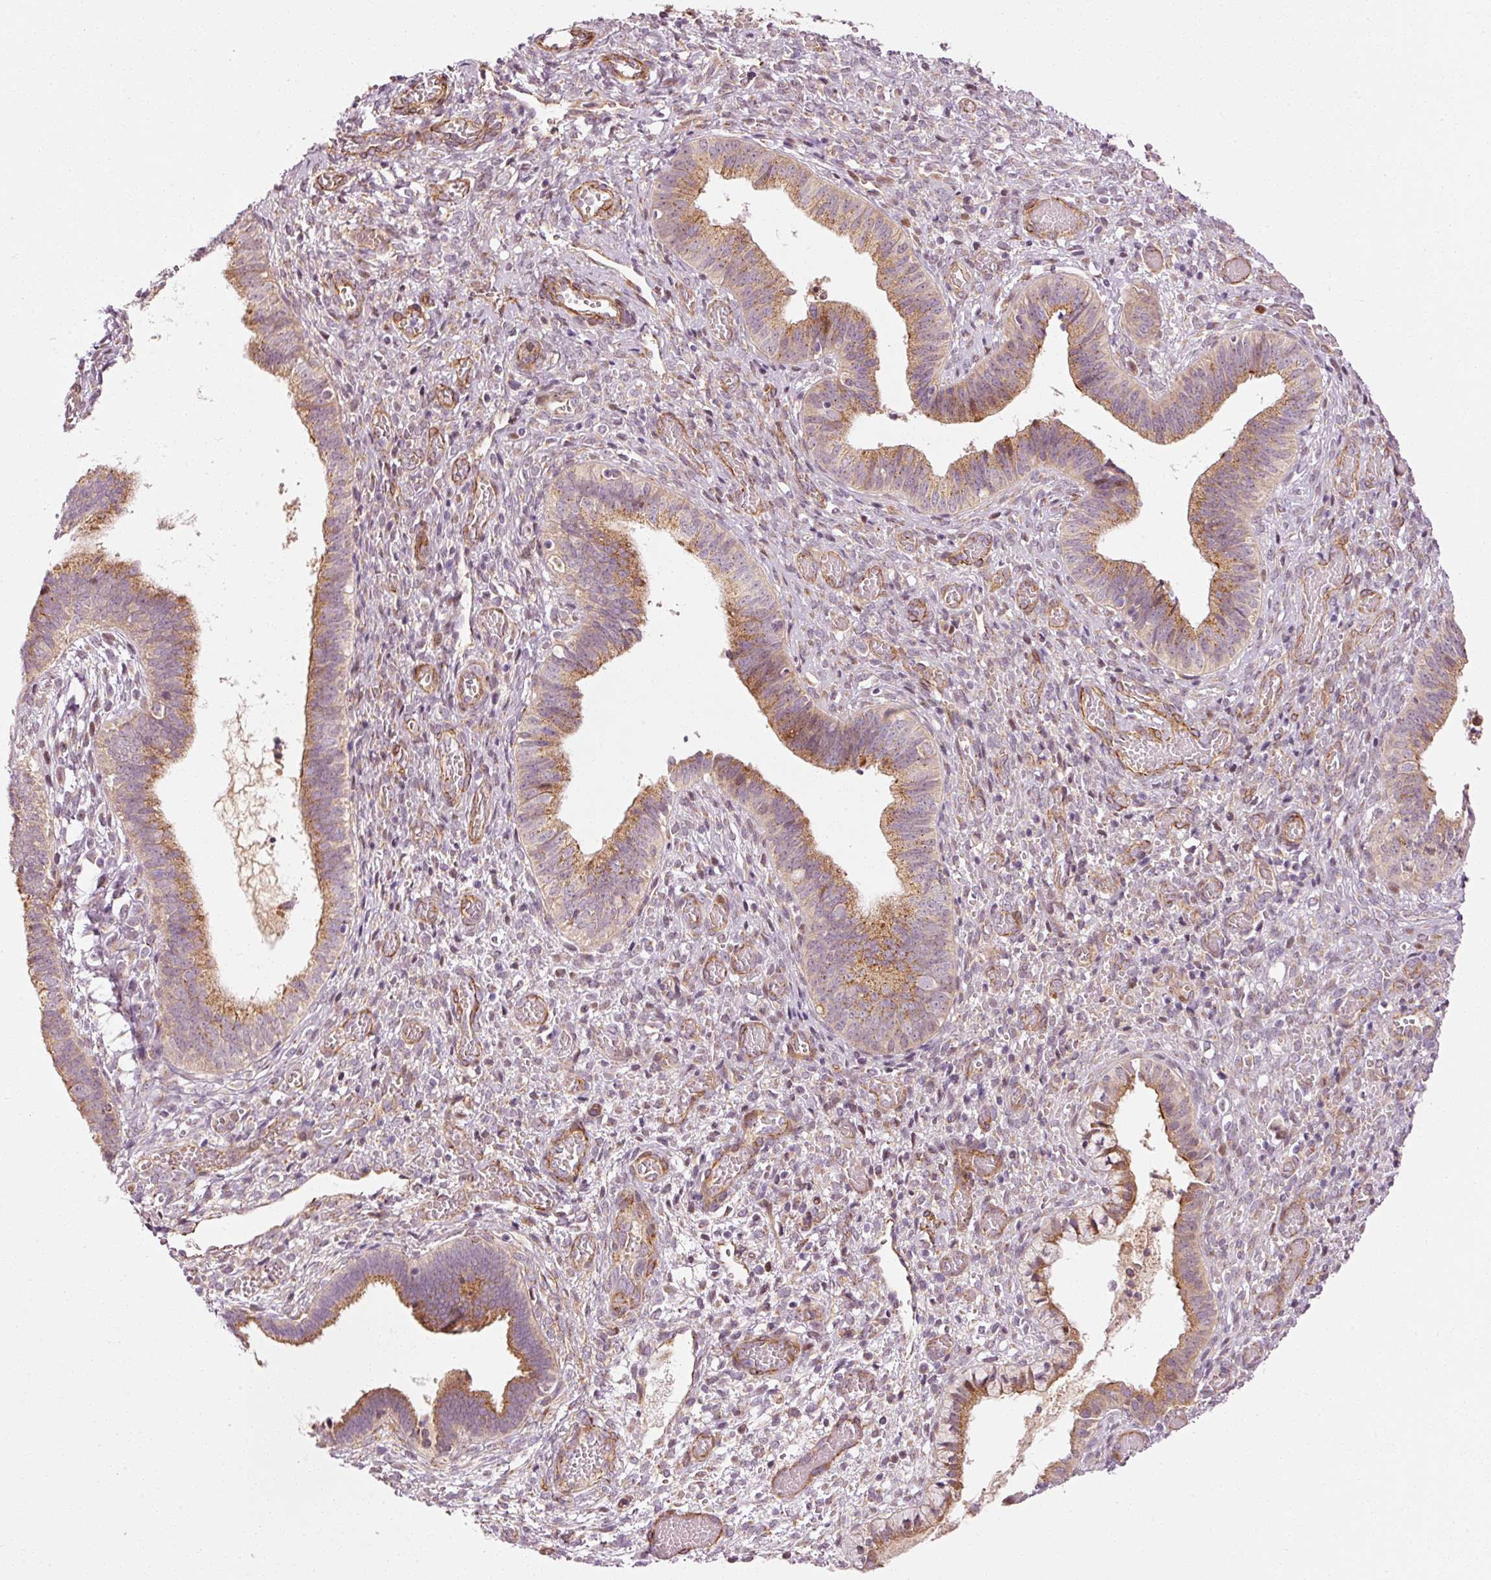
{"staining": {"intensity": "moderate", "quantity": ">75%", "location": "cytoplasmic/membranous"}, "tissue": "cervical cancer", "cell_type": "Tumor cells", "image_type": "cancer", "snomed": [{"axis": "morphology", "description": "Squamous cell carcinoma, NOS"}, {"axis": "topography", "description": "Cervix"}], "caption": "Immunohistochemical staining of cervical cancer (squamous cell carcinoma) shows moderate cytoplasmic/membranous protein staining in approximately >75% of tumor cells.", "gene": "PPP1R14B", "patient": {"sex": "female", "age": 59}}